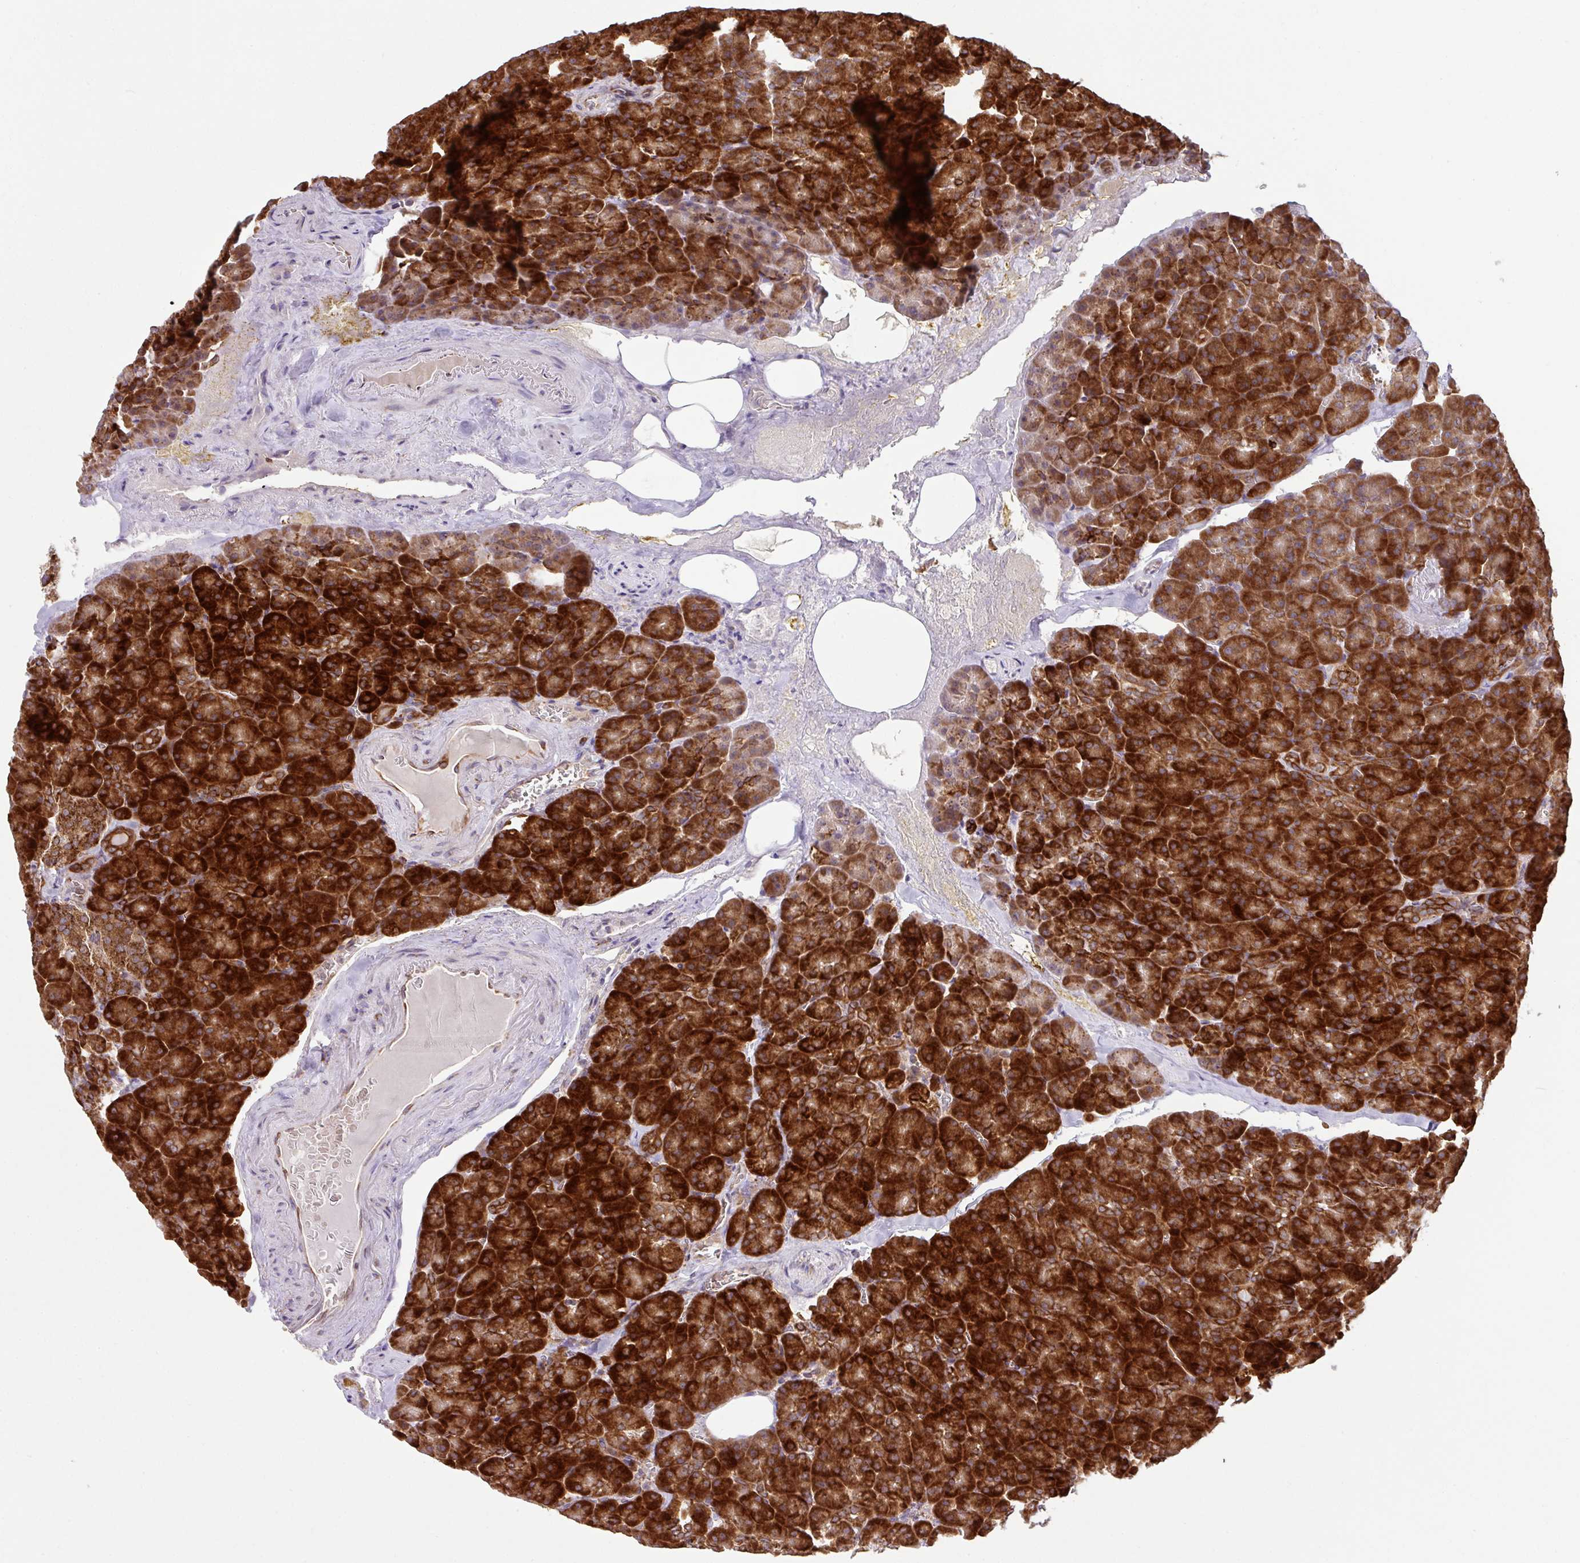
{"staining": {"intensity": "strong", "quantity": ">75%", "location": "cytoplasmic/membranous"}, "tissue": "pancreas", "cell_type": "Exocrine glandular cells", "image_type": "normal", "snomed": [{"axis": "morphology", "description": "Normal tissue, NOS"}, {"axis": "topography", "description": "Pancreas"}], "caption": "Pancreas stained for a protein (brown) displays strong cytoplasmic/membranous positive positivity in approximately >75% of exocrine glandular cells.", "gene": "SLC39A7", "patient": {"sex": "female", "age": 74}}